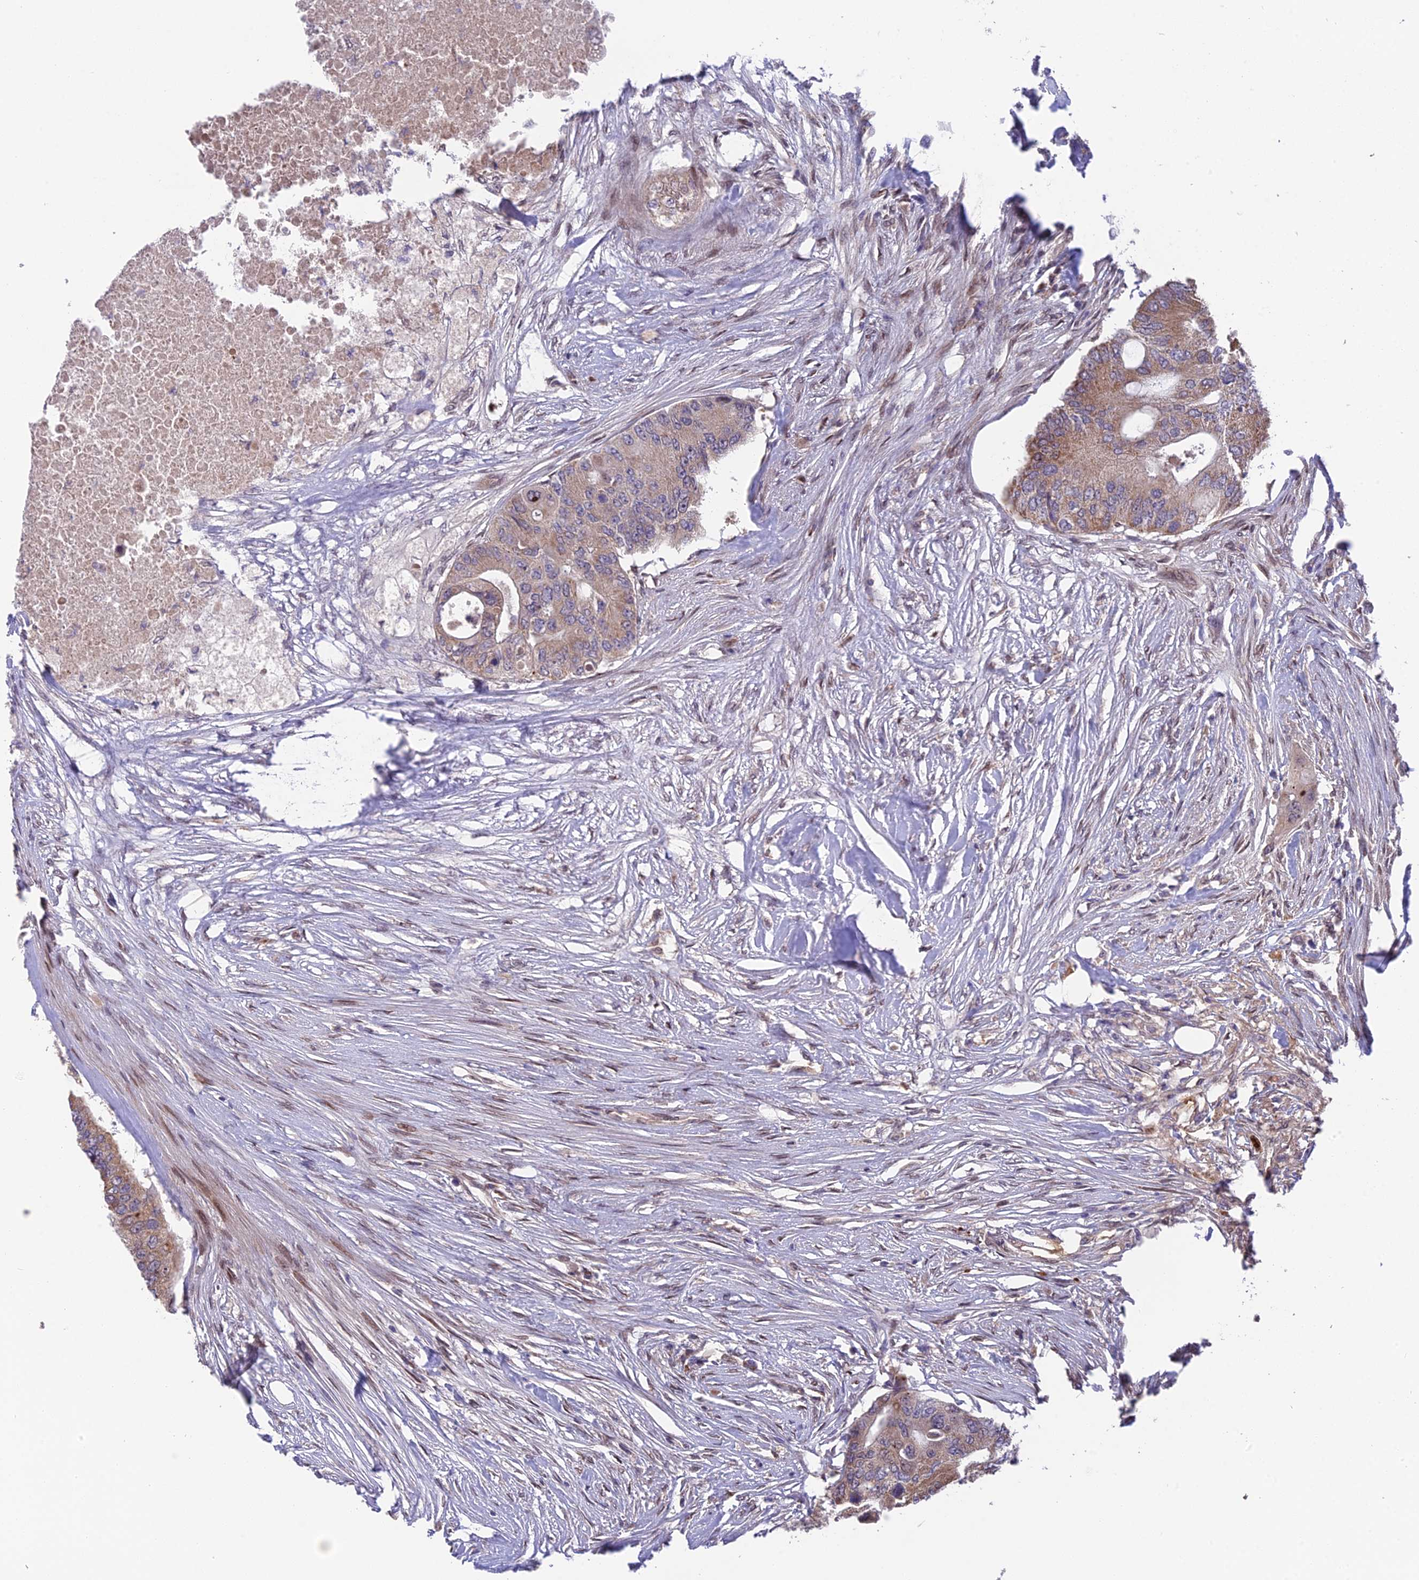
{"staining": {"intensity": "moderate", "quantity": "<25%", "location": "cytoplasmic/membranous"}, "tissue": "colorectal cancer", "cell_type": "Tumor cells", "image_type": "cancer", "snomed": [{"axis": "morphology", "description": "Adenocarcinoma, NOS"}, {"axis": "topography", "description": "Colon"}], "caption": "Protein staining of colorectal cancer (adenocarcinoma) tissue demonstrates moderate cytoplasmic/membranous expression in approximately <25% of tumor cells.", "gene": "CYP2R1", "patient": {"sex": "male", "age": 71}}